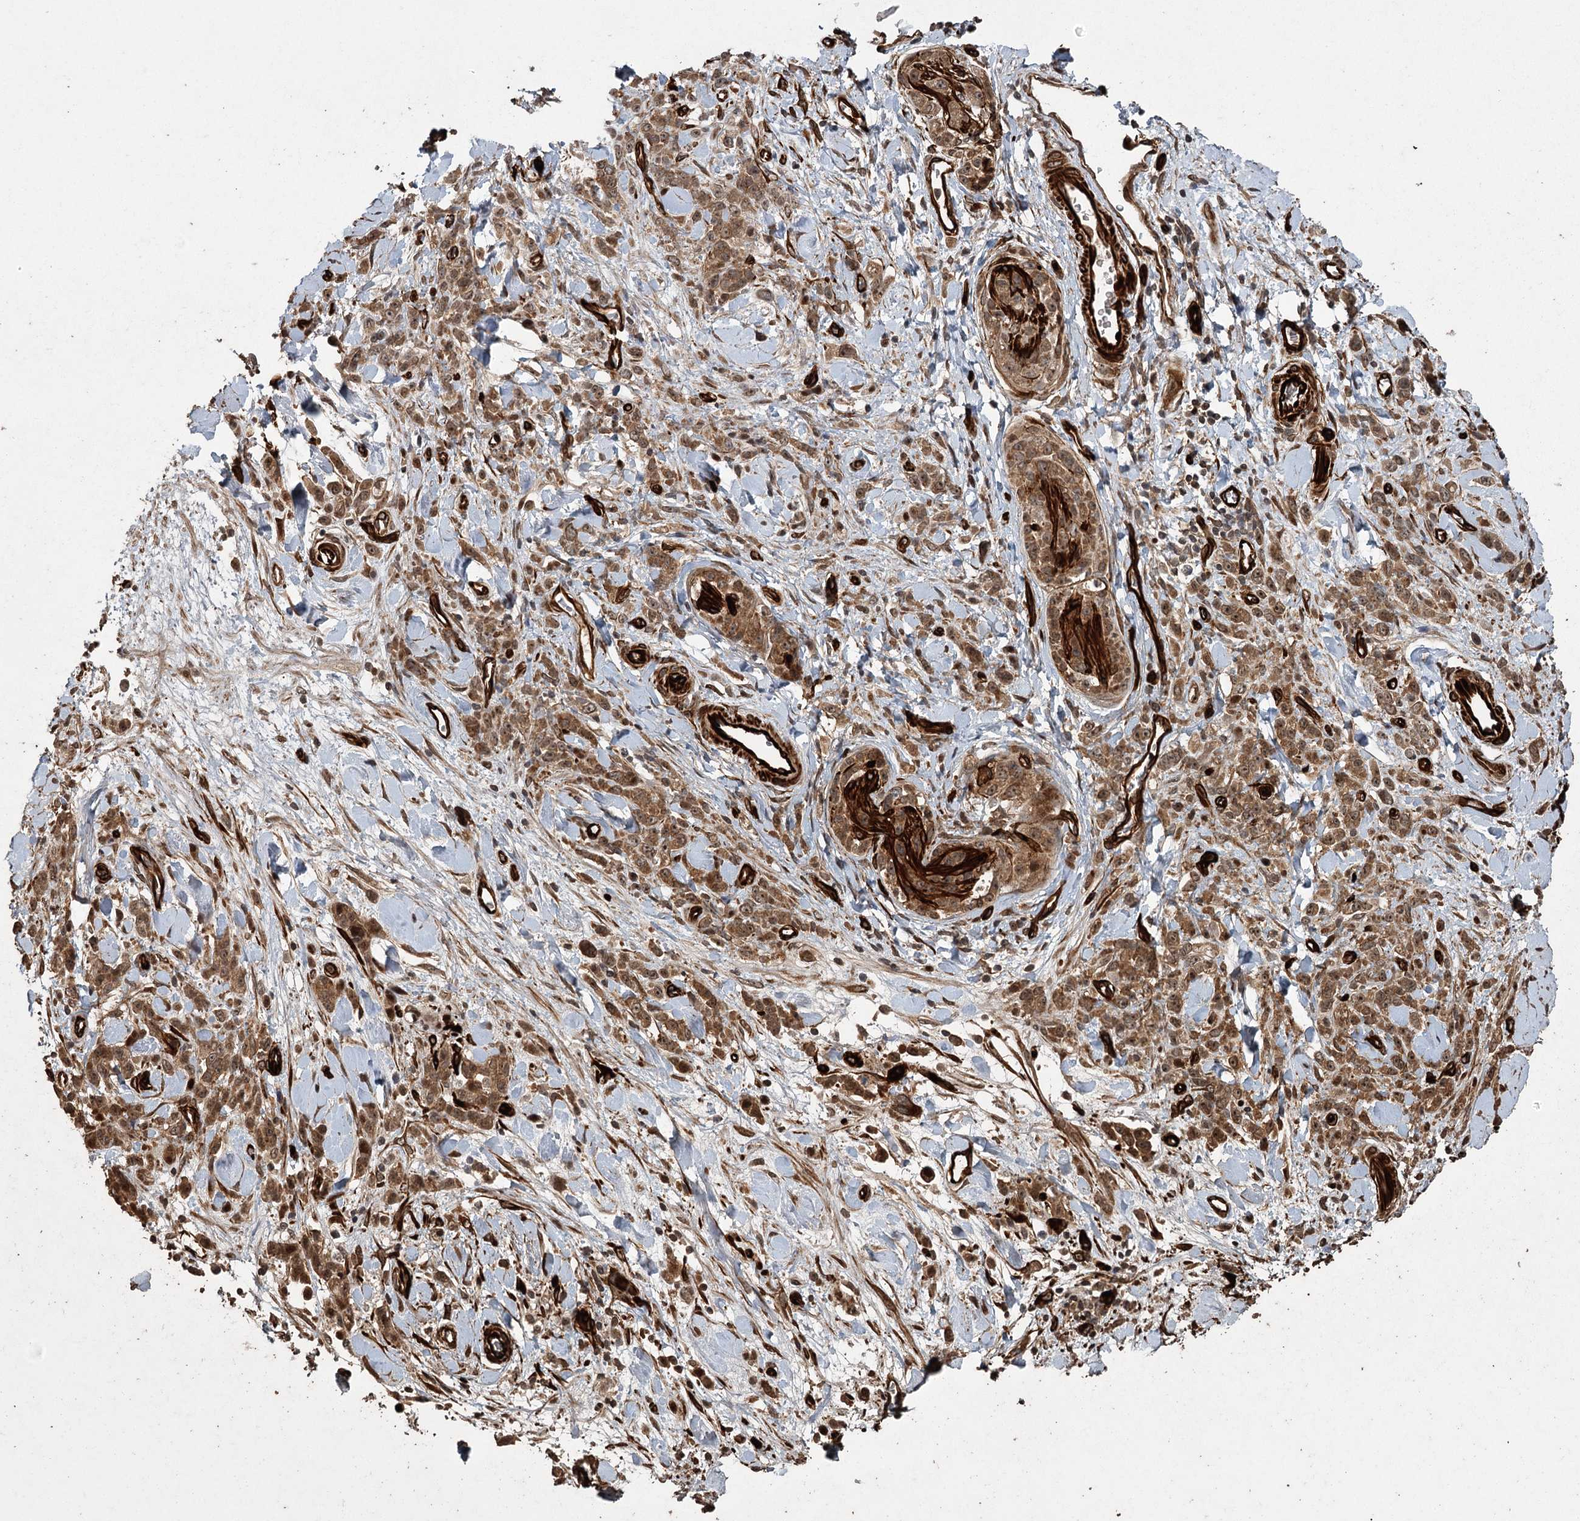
{"staining": {"intensity": "moderate", "quantity": ">75%", "location": "cytoplasmic/membranous,nuclear"}, "tissue": "stomach cancer", "cell_type": "Tumor cells", "image_type": "cancer", "snomed": [{"axis": "morphology", "description": "Normal tissue, NOS"}, {"axis": "morphology", "description": "Adenocarcinoma, NOS"}, {"axis": "topography", "description": "Stomach"}], "caption": "Human stomach adenocarcinoma stained with a protein marker demonstrates moderate staining in tumor cells.", "gene": "RPAP3", "patient": {"sex": "male", "age": 82}}